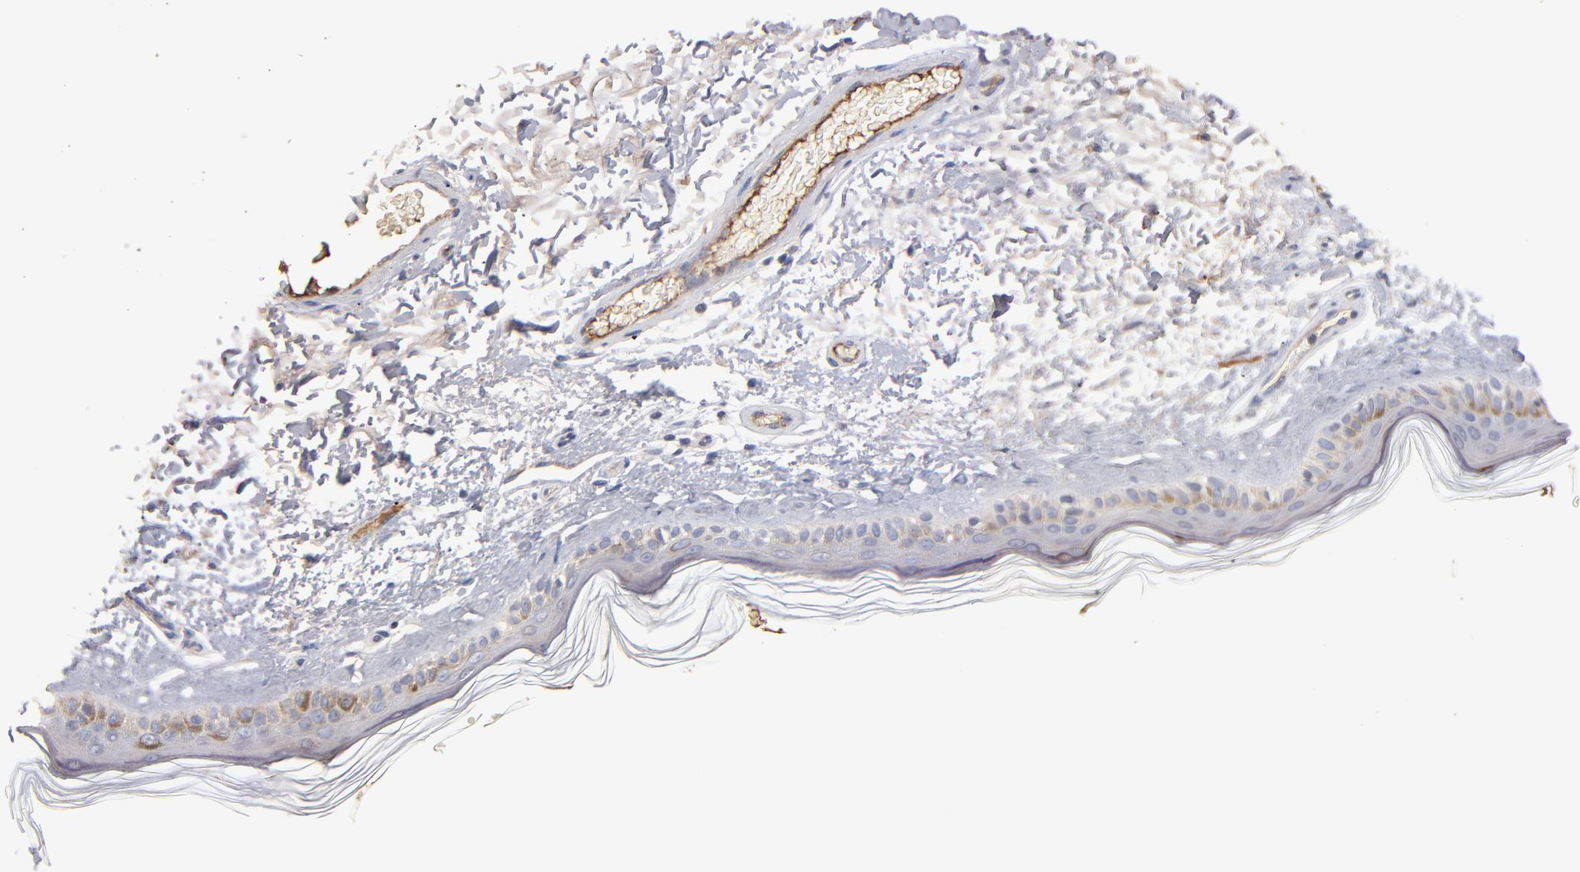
{"staining": {"intensity": "negative", "quantity": "none", "location": "none"}, "tissue": "skin", "cell_type": "Fibroblasts", "image_type": "normal", "snomed": [{"axis": "morphology", "description": "Normal tissue, NOS"}, {"axis": "topography", "description": "Skin"}], "caption": "DAB immunohistochemical staining of benign human skin demonstrates no significant staining in fibroblasts. (DAB (3,3'-diaminobenzidine) immunohistochemistry (IHC), high magnification).", "gene": "DACT1", "patient": {"sex": "male", "age": 63}}